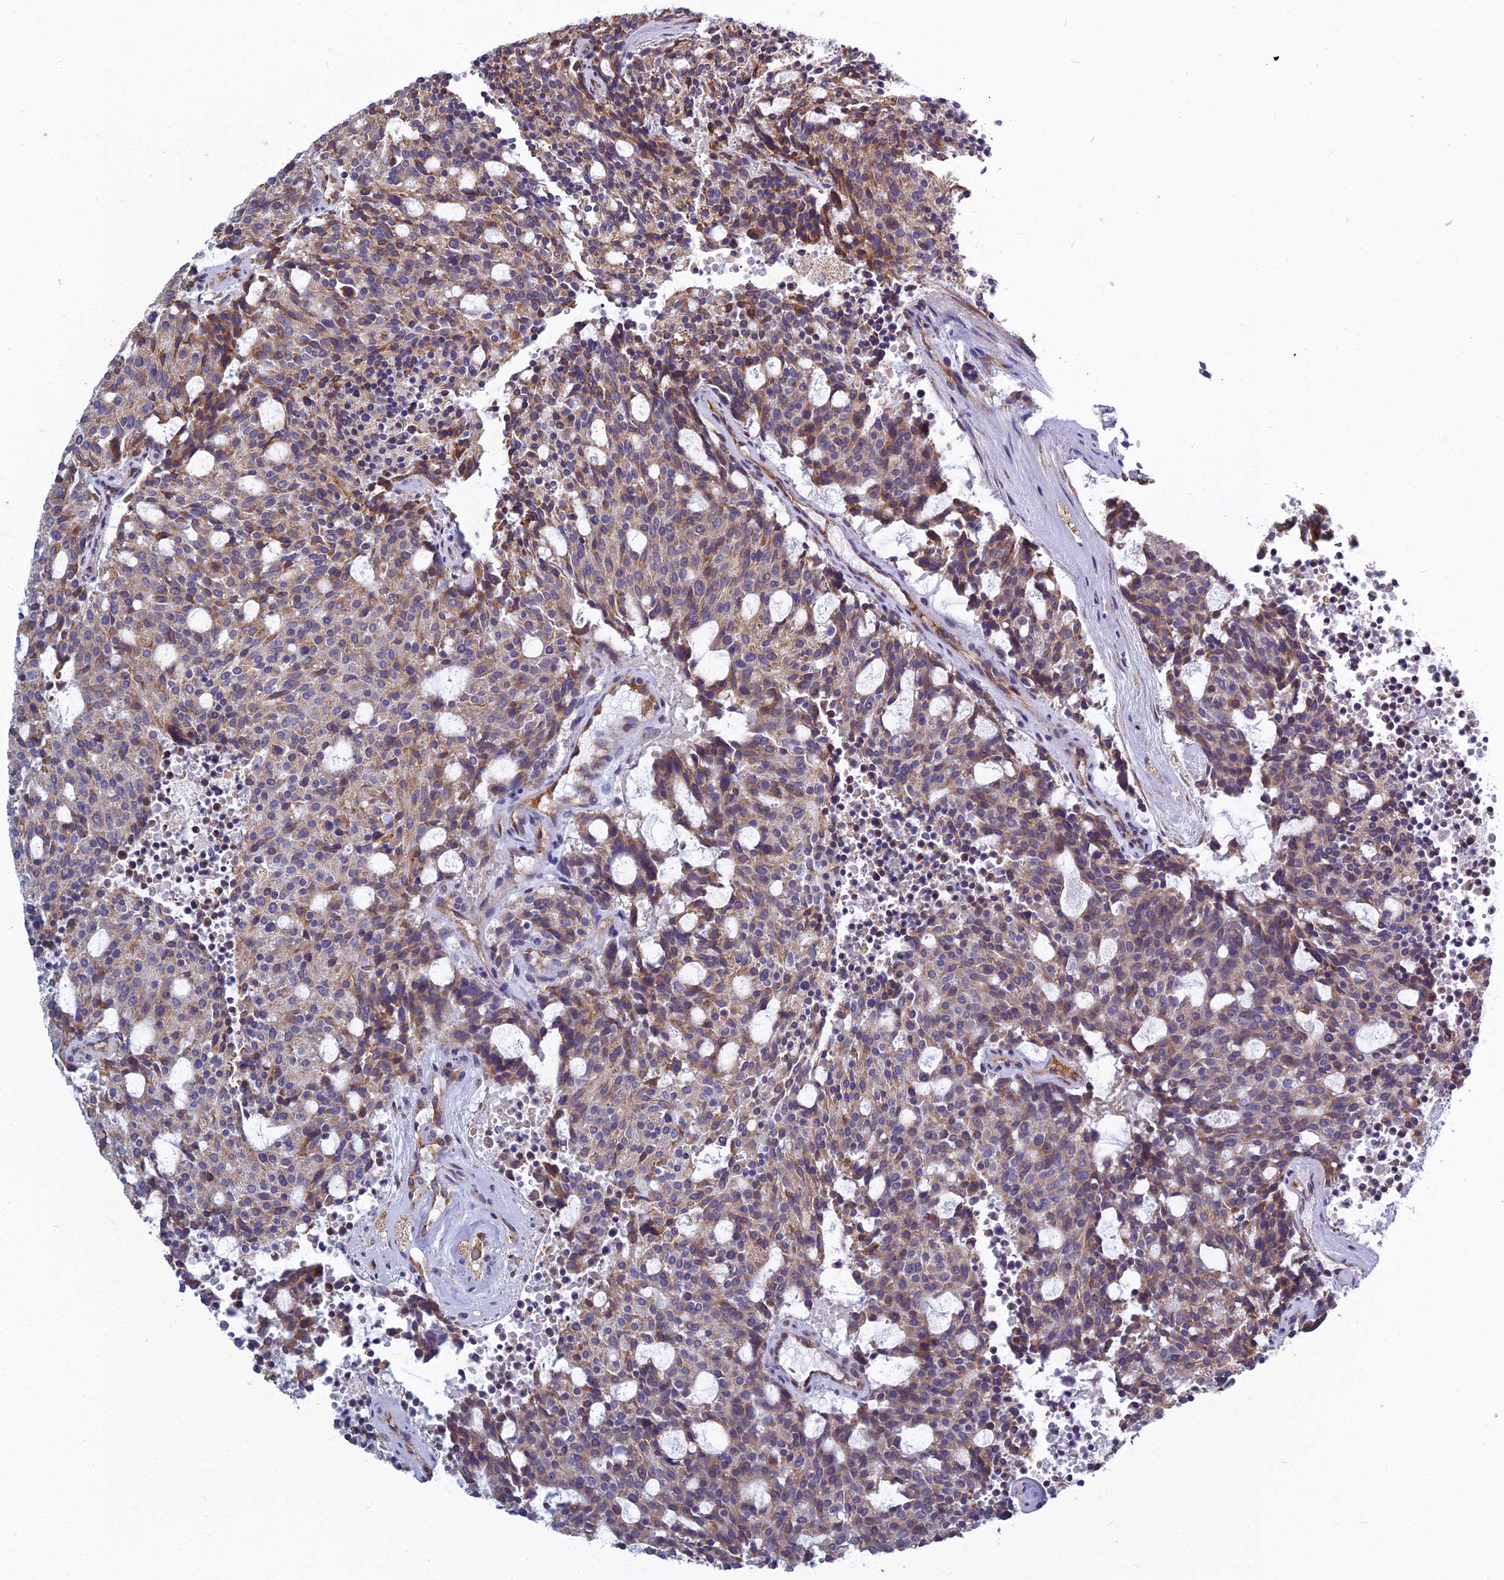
{"staining": {"intensity": "moderate", "quantity": ">75%", "location": "cytoplasmic/membranous"}, "tissue": "carcinoid", "cell_type": "Tumor cells", "image_type": "cancer", "snomed": [{"axis": "morphology", "description": "Carcinoid, malignant, NOS"}, {"axis": "topography", "description": "Pancreas"}], "caption": "Immunohistochemical staining of human malignant carcinoid reveals moderate cytoplasmic/membranous protein staining in approximately >75% of tumor cells. (IHC, brightfield microscopy, high magnification).", "gene": "KIAA1143", "patient": {"sex": "female", "age": 54}}